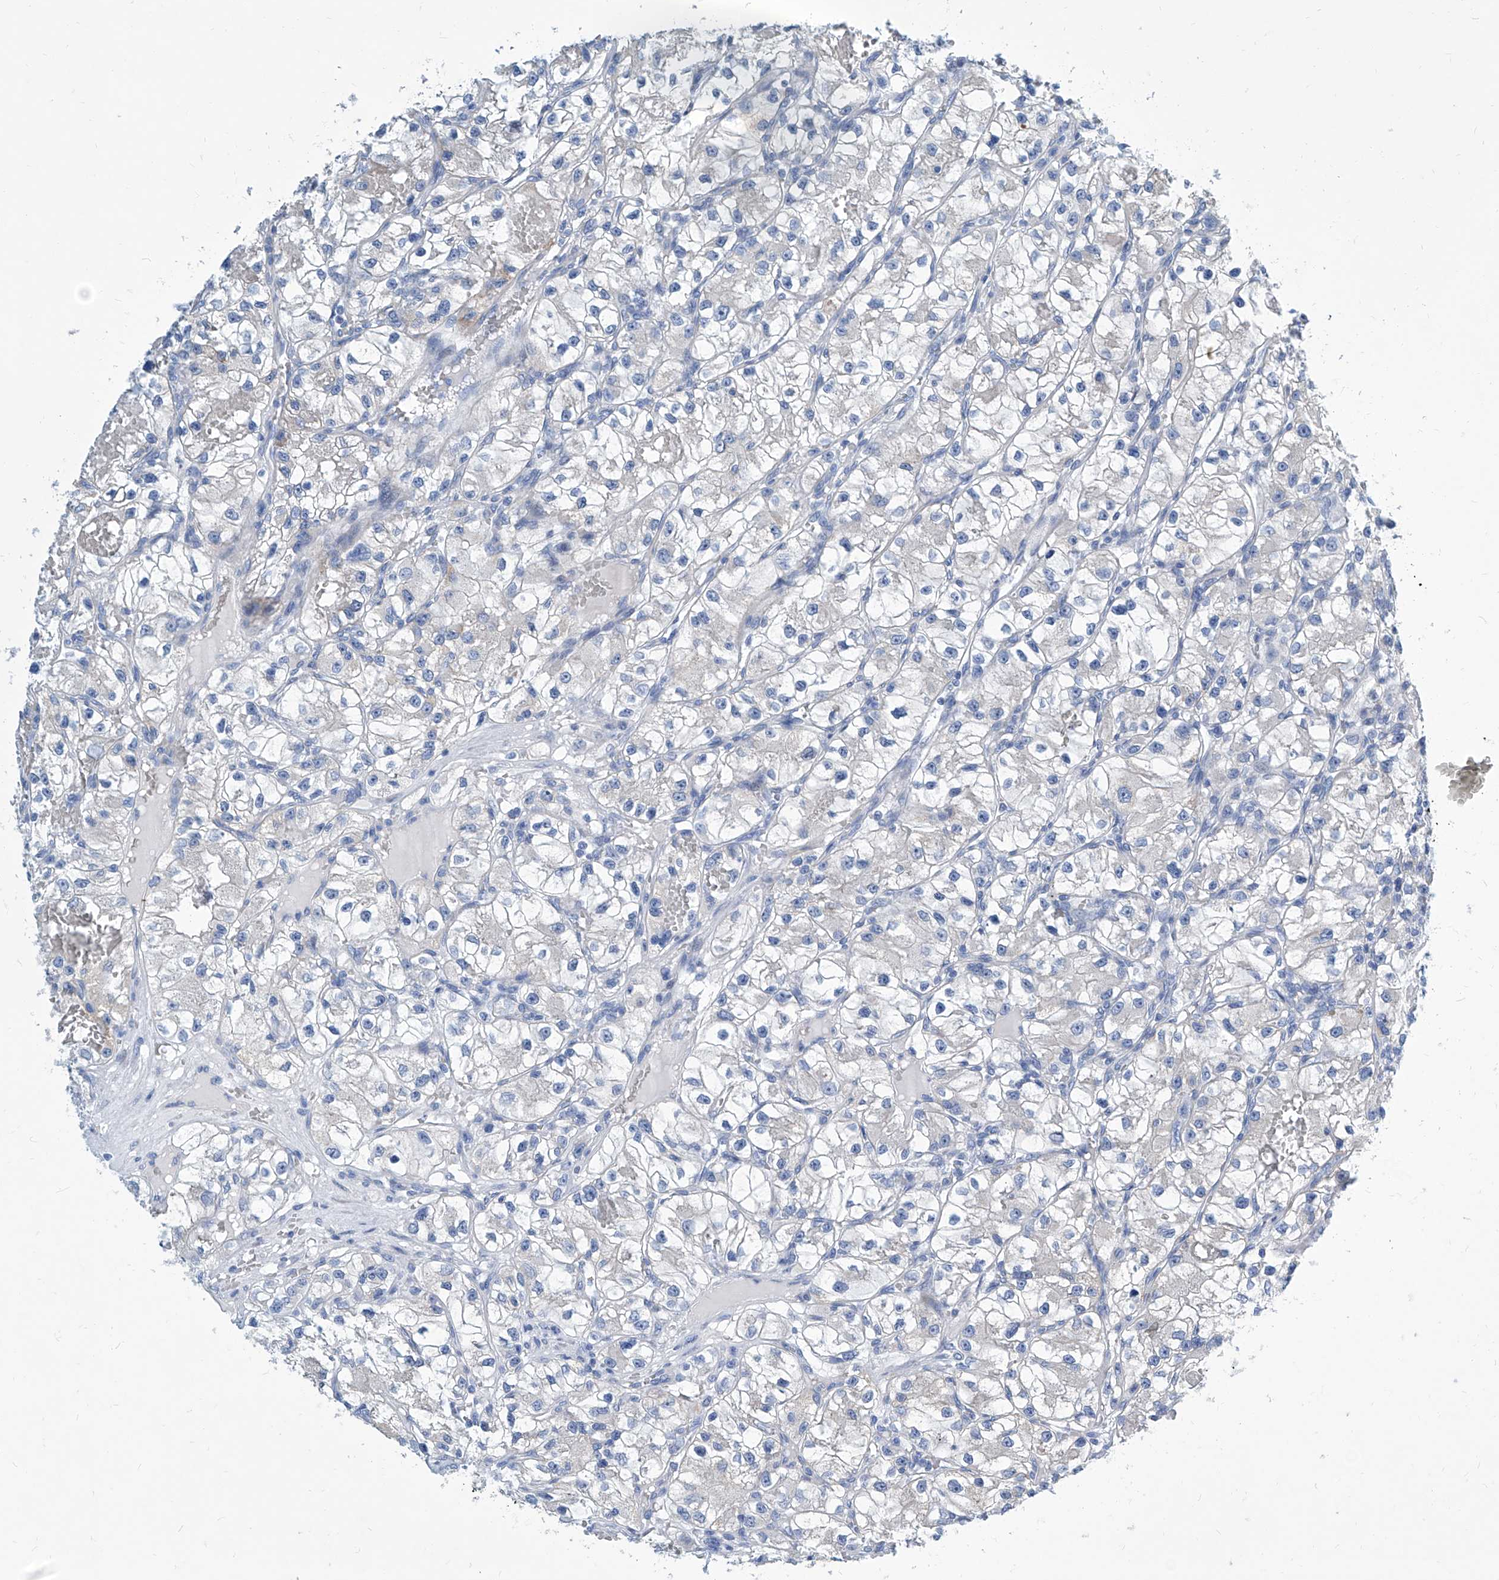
{"staining": {"intensity": "negative", "quantity": "none", "location": "none"}, "tissue": "renal cancer", "cell_type": "Tumor cells", "image_type": "cancer", "snomed": [{"axis": "morphology", "description": "Adenocarcinoma, NOS"}, {"axis": "topography", "description": "Kidney"}], "caption": "Adenocarcinoma (renal) was stained to show a protein in brown. There is no significant expression in tumor cells. (DAB (3,3'-diaminobenzidine) IHC with hematoxylin counter stain).", "gene": "ZNF519", "patient": {"sex": "female", "age": 57}}